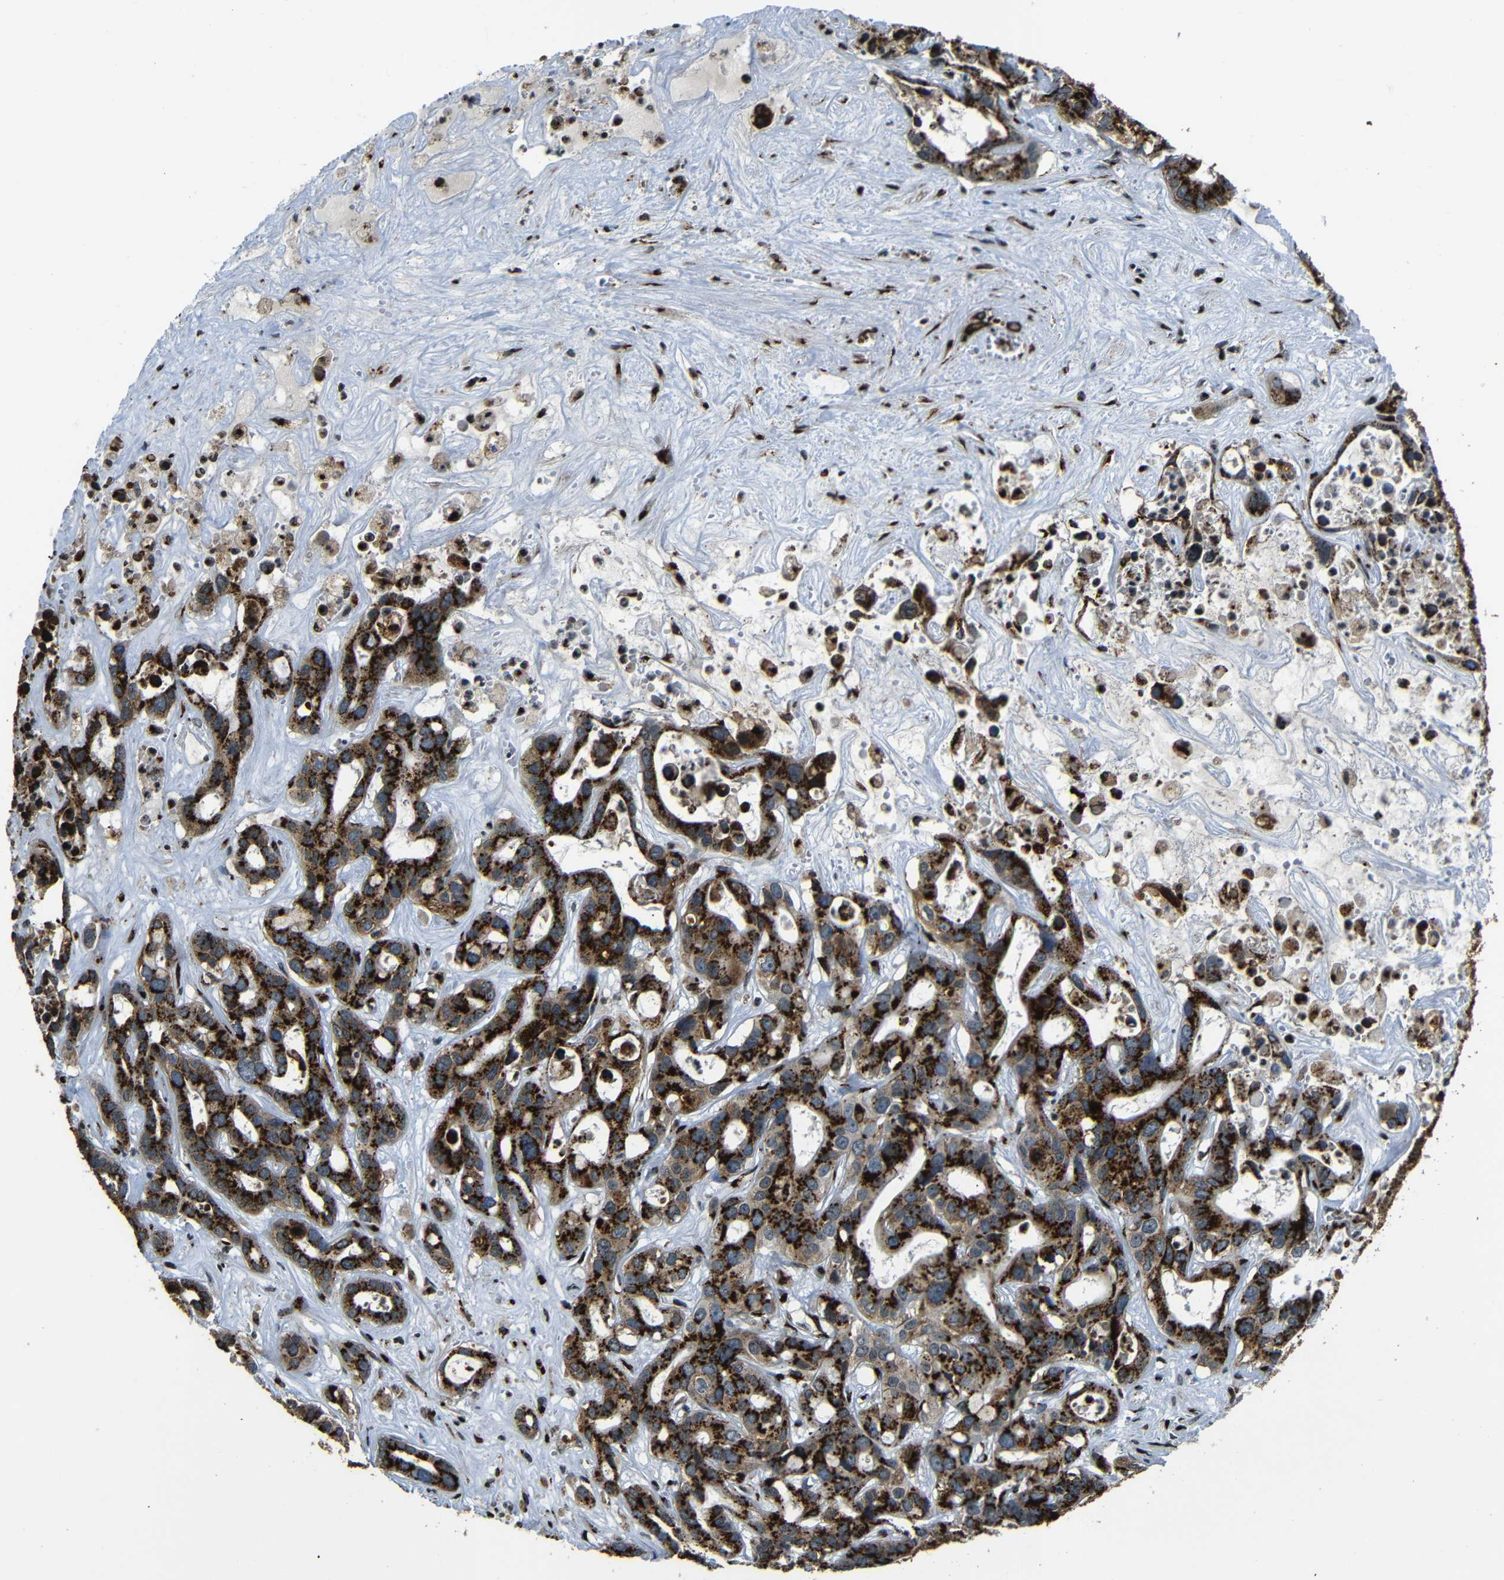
{"staining": {"intensity": "strong", "quantity": ">75%", "location": "cytoplasmic/membranous"}, "tissue": "liver cancer", "cell_type": "Tumor cells", "image_type": "cancer", "snomed": [{"axis": "morphology", "description": "Cholangiocarcinoma"}, {"axis": "topography", "description": "Liver"}], "caption": "A brown stain shows strong cytoplasmic/membranous expression of a protein in human cholangiocarcinoma (liver) tumor cells.", "gene": "TGOLN2", "patient": {"sex": "female", "age": 65}}